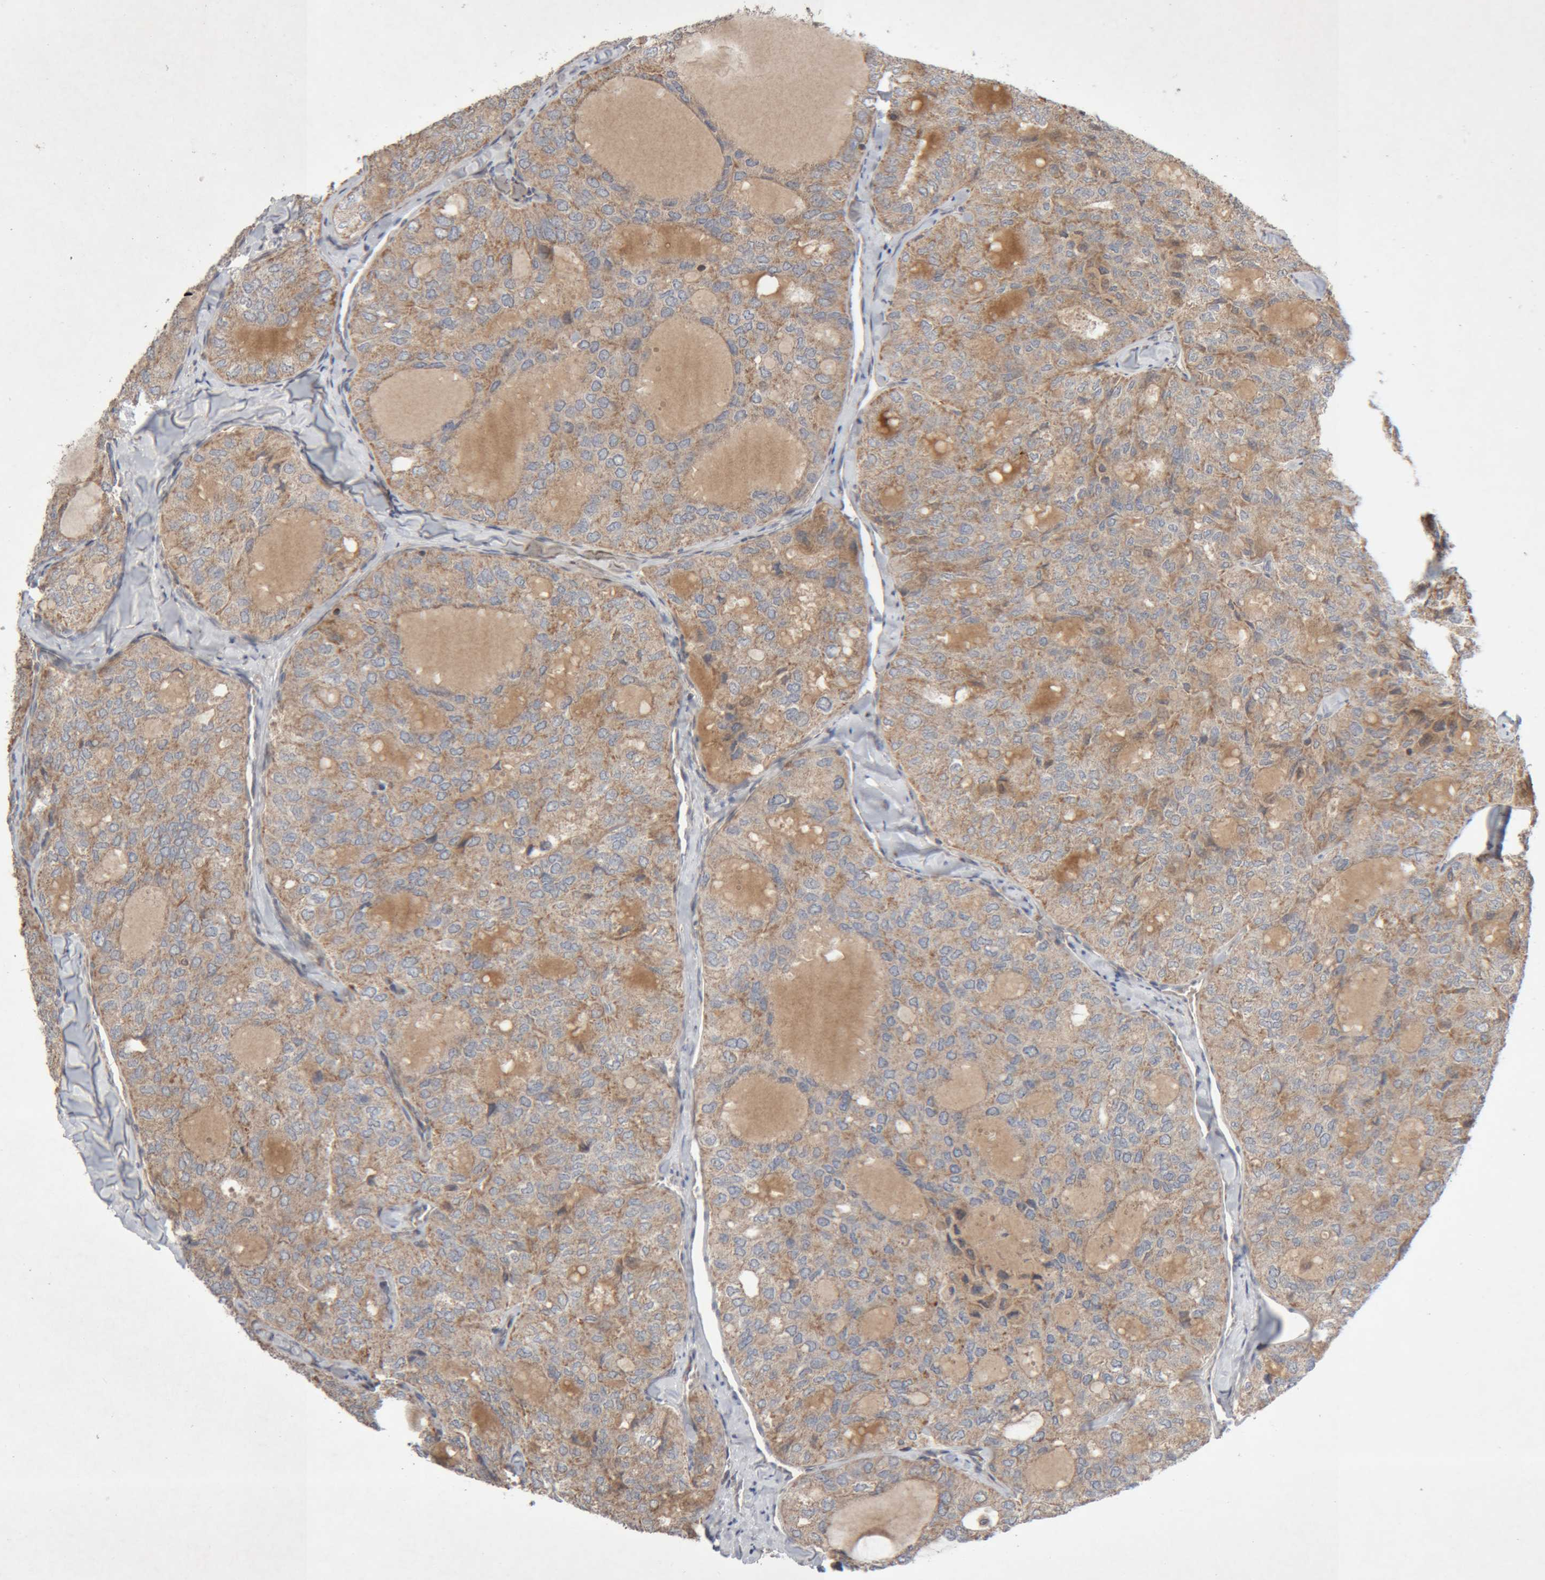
{"staining": {"intensity": "moderate", "quantity": ">75%", "location": "cytoplasmic/membranous"}, "tissue": "thyroid cancer", "cell_type": "Tumor cells", "image_type": "cancer", "snomed": [{"axis": "morphology", "description": "Follicular adenoma carcinoma, NOS"}, {"axis": "topography", "description": "Thyroid gland"}], "caption": "Protein expression analysis of follicular adenoma carcinoma (thyroid) displays moderate cytoplasmic/membranous positivity in about >75% of tumor cells.", "gene": "KIF21B", "patient": {"sex": "male", "age": 75}}